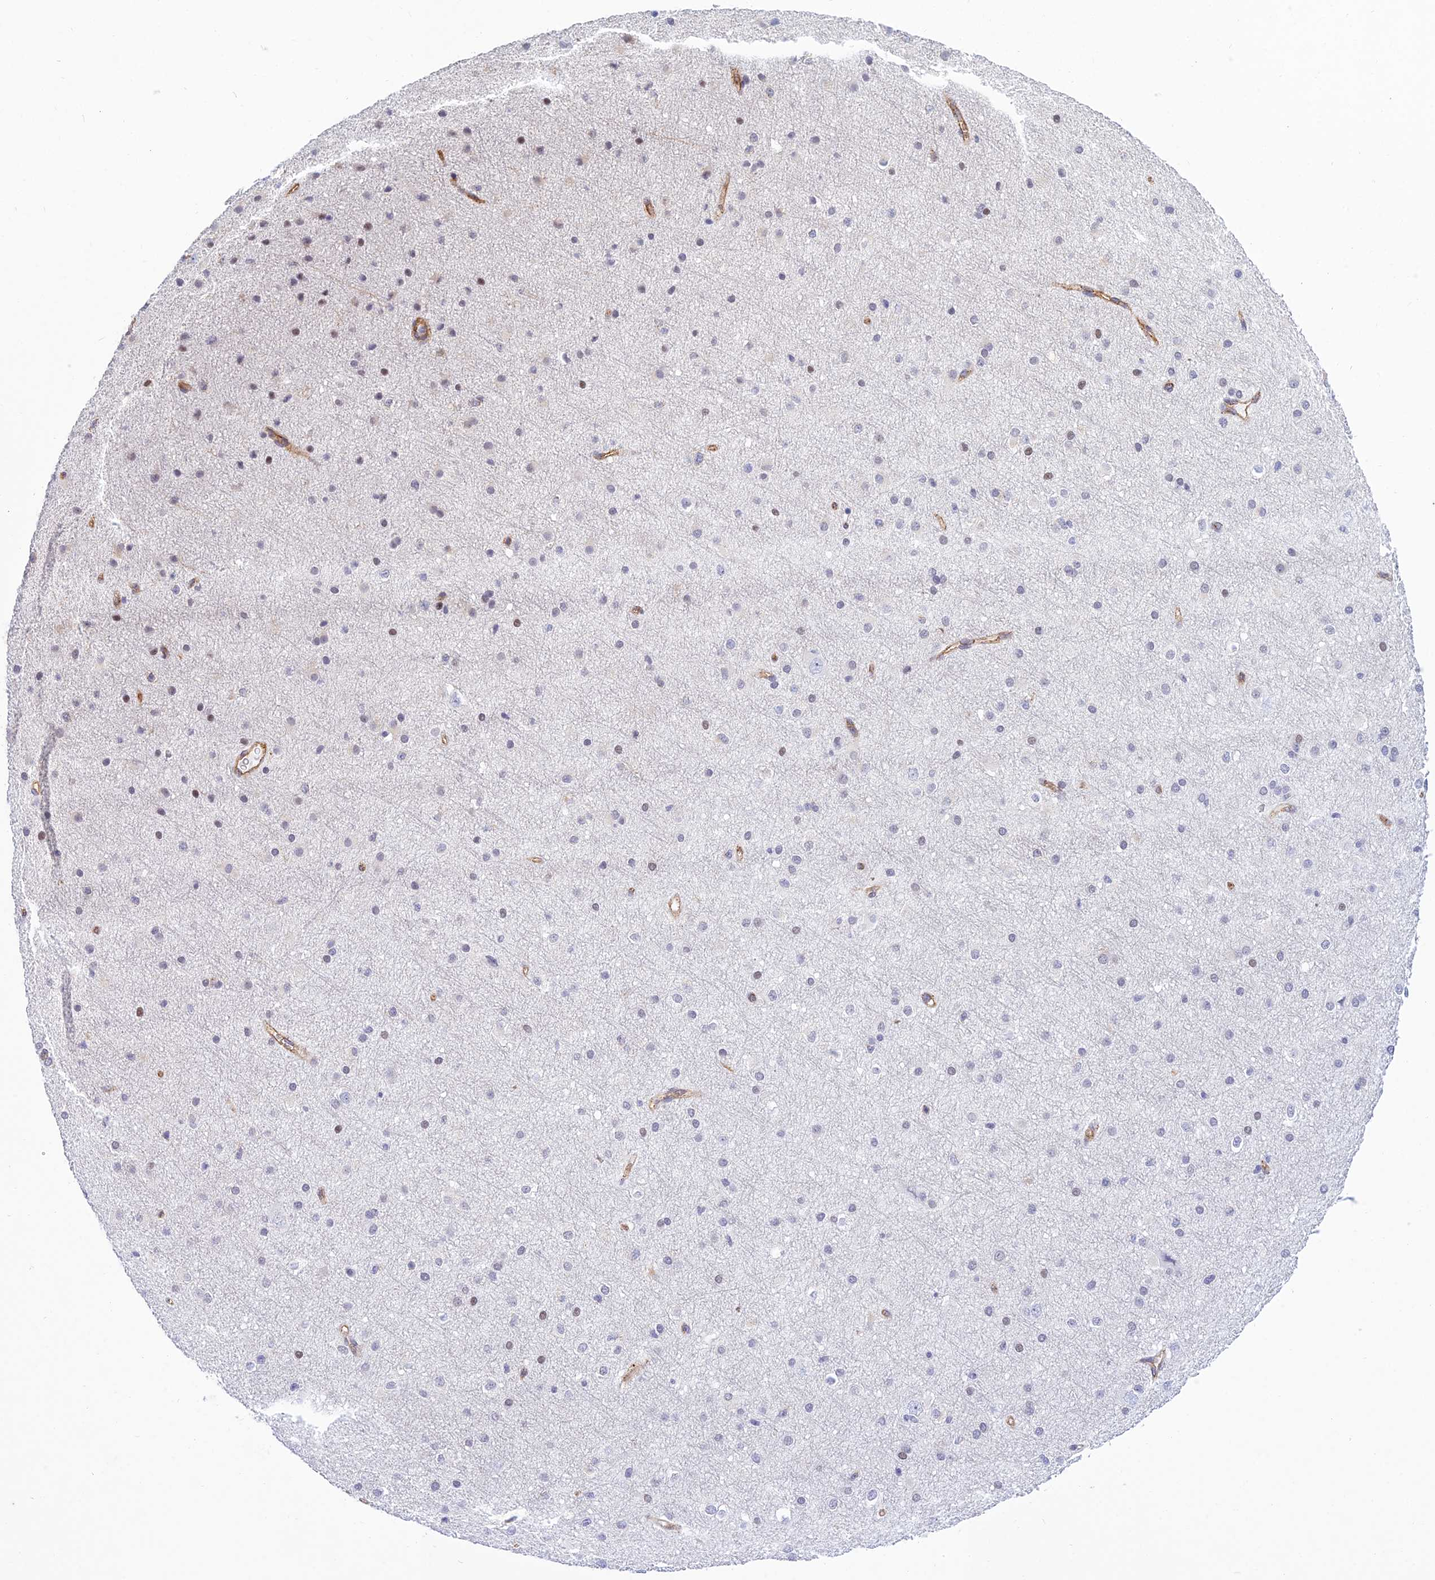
{"staining": {"intensity": "moderate", "quantity": ">75%", "location": "cytoplasmic/membranous"}, "tissue": "cerebral cortex", "cell_type": "Endothelial cells", "image_type": "normal", "snomed": [{"axis": "morphology", "description": "Normal tissue, NOS"}, {"axis": "morphology", "description": "Developmental malformation"}, {"axis": "topography", "description": "Cerebral cortex"}], "caption": "Immunohistochemistry staining of unremarkable cerebral cortex, which exhibits medium levels of moderate cytoplasmic/membranous staining in about >75% of endothelial cells indicating moderate cytoplasmic/membranous protein positivity. The staining was performed using DAB (3,3'-diaminobenzidine) (brown) for protein detection and nuclei were counterstained in hematoxylin (blue).", "gene": "SAPCD2", "patient": {"sex": "female", "age": 30}}